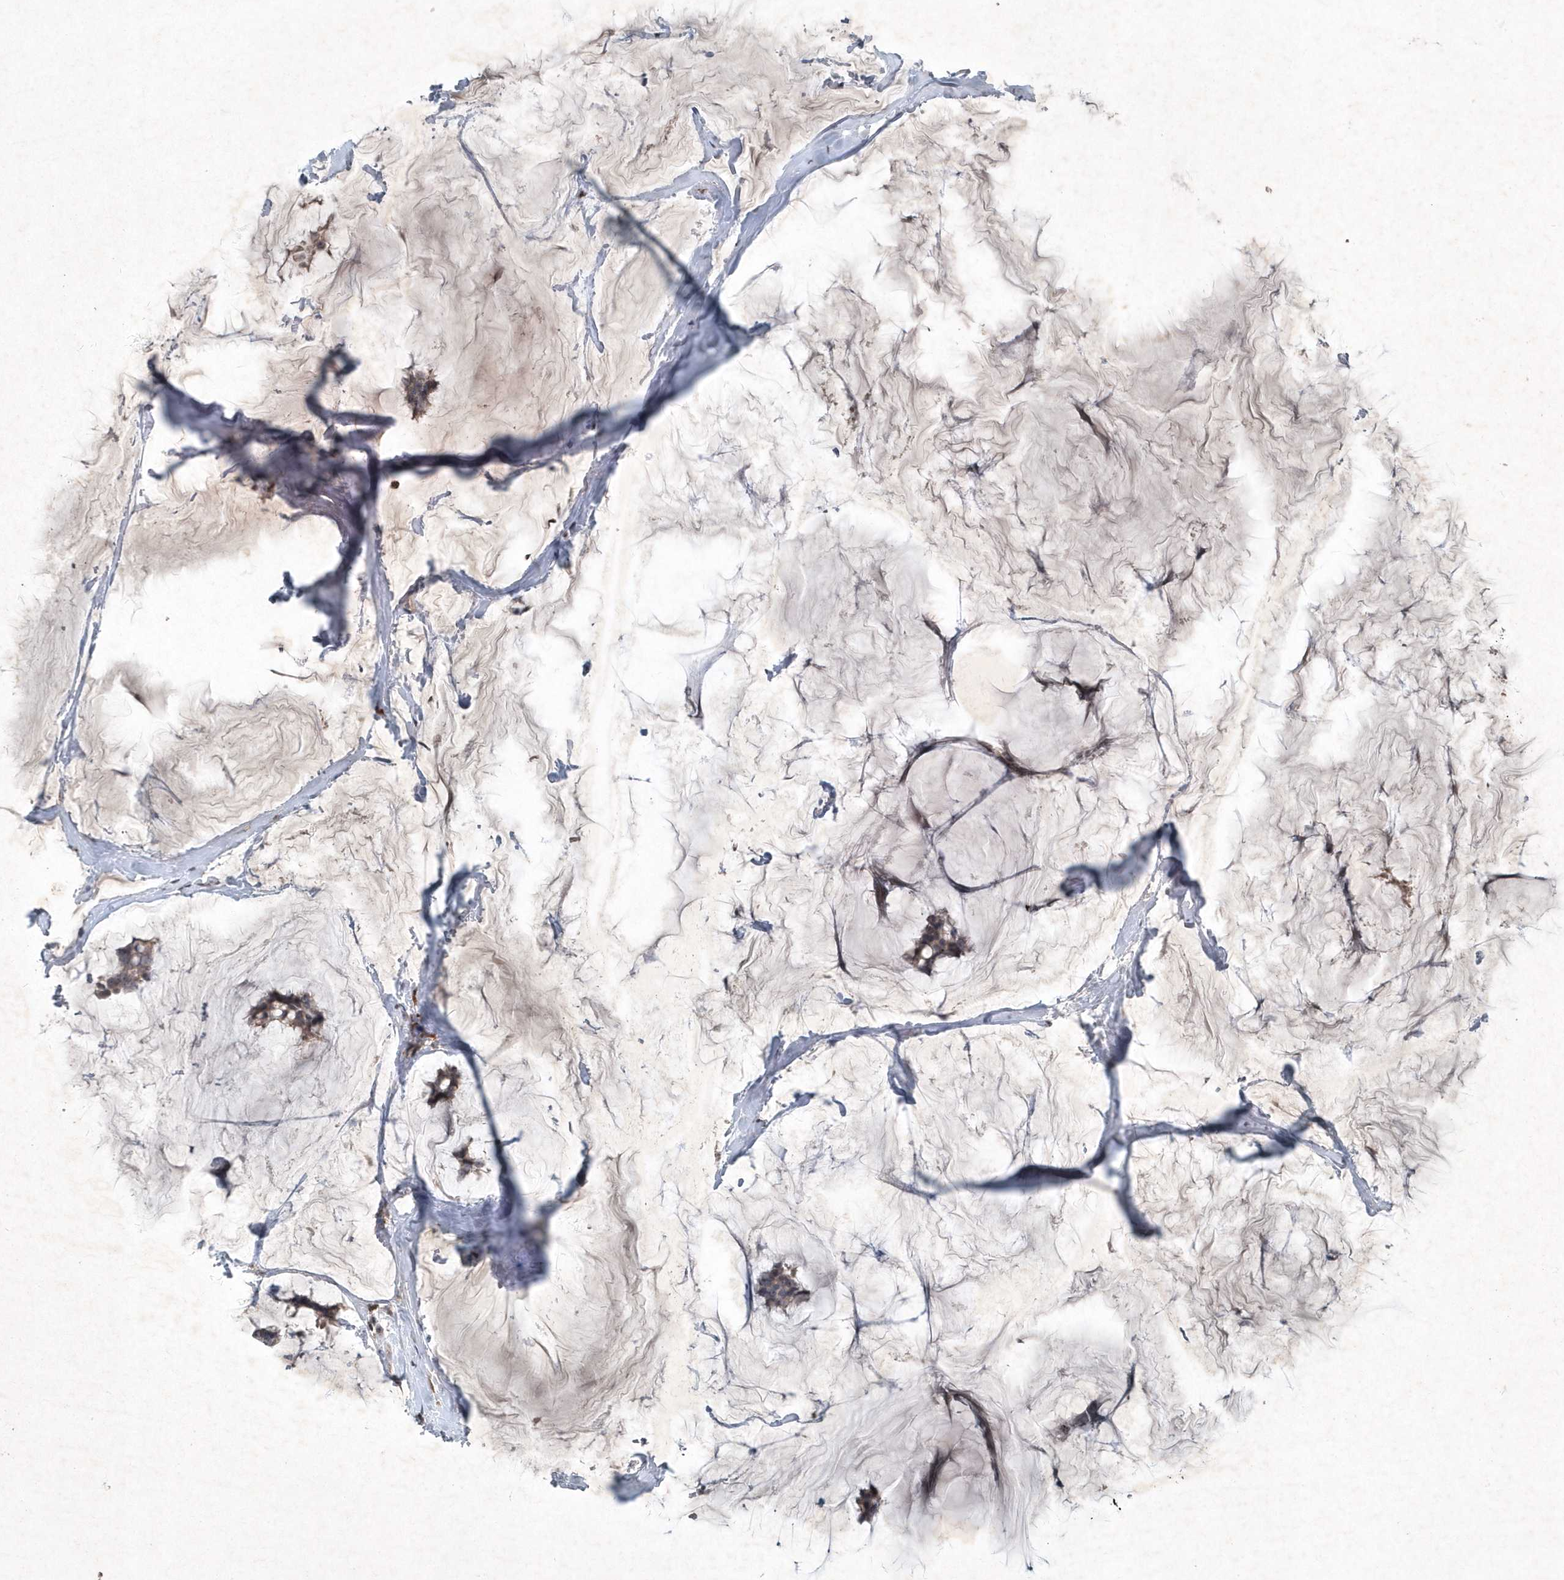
{"staining": {"intensity": "moderate", "quantity": ">75%", "location": "cytoplasmic/membranous"}, "tissue": "breast cancer", "cell_type": "Tumor cells", "image_type": "cancer", "snomed": [{"axis": "morphology", "description": "Duct carcinoma"}, {"axis": "topography", "description": "Breast"}], "caption": "Breast invasive ductal carcinoma stained for a protein shows moderate cytoplasmic/membranous positivity in tumor cells.", "gene": "QTRT2", "patient": {"sex": "female", "age": 93}}